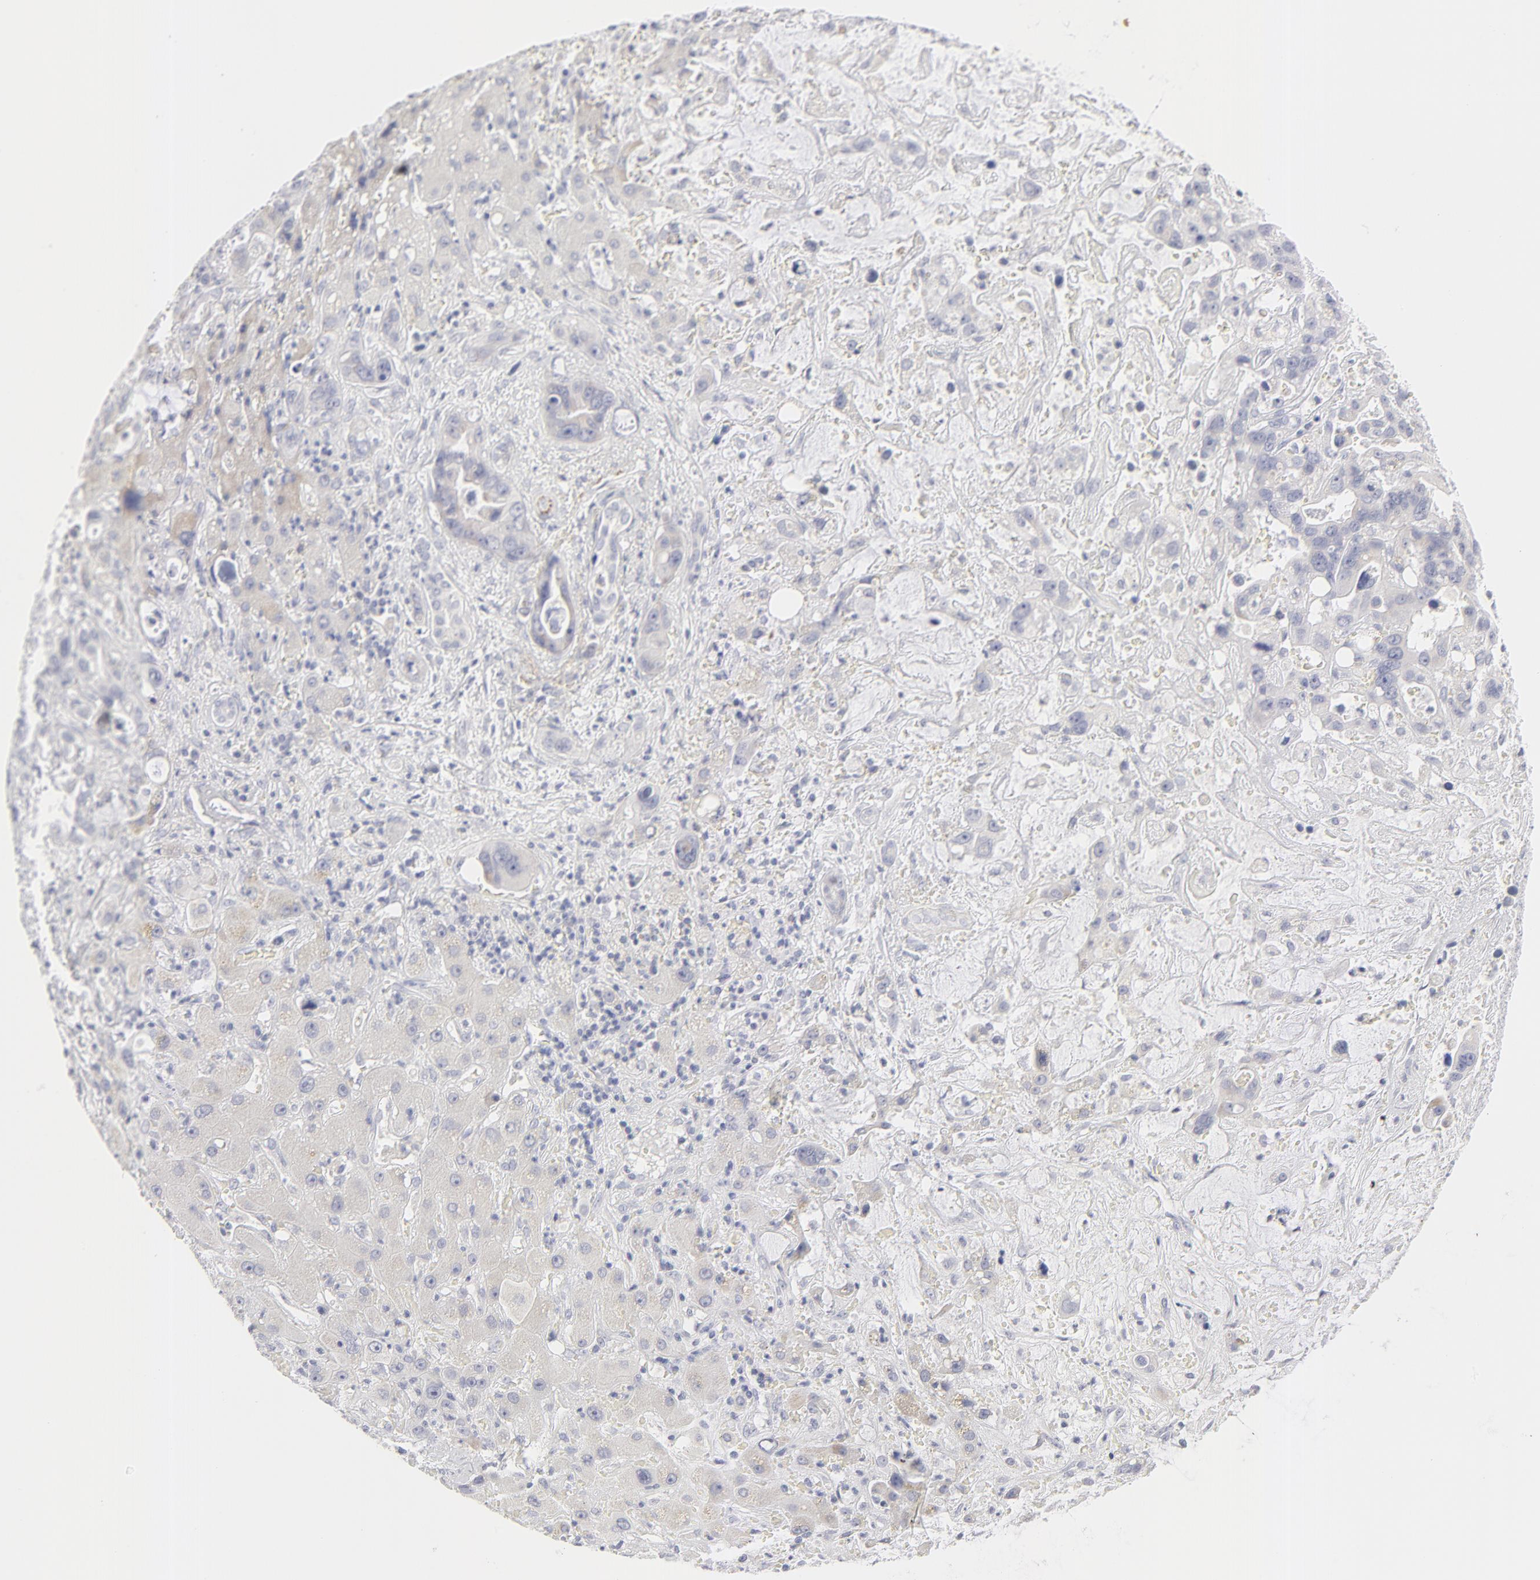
{"staining": {"intensity": "negative", "quantity": "none", "location": "none"}, "tissue": "liver cancer", "cell_type": "Tumor cells", "image_type": "cancer", "snomed": [{"axis": "morphology", "description": "Cholangiocarcinoma"}, {"axis": "topography", "description": "Liver"}], "caption": "Liver cholangiocarcinoma was stained to show a protein in brown. There is no significant expression in tumor cells. (DAB (3,3'-diaminobenzidine) immunohistochemistry visualized using brightfield microscopy, high magnification).", "gene": "NPNT", "patient": {"sex": "female", "age": 65}}